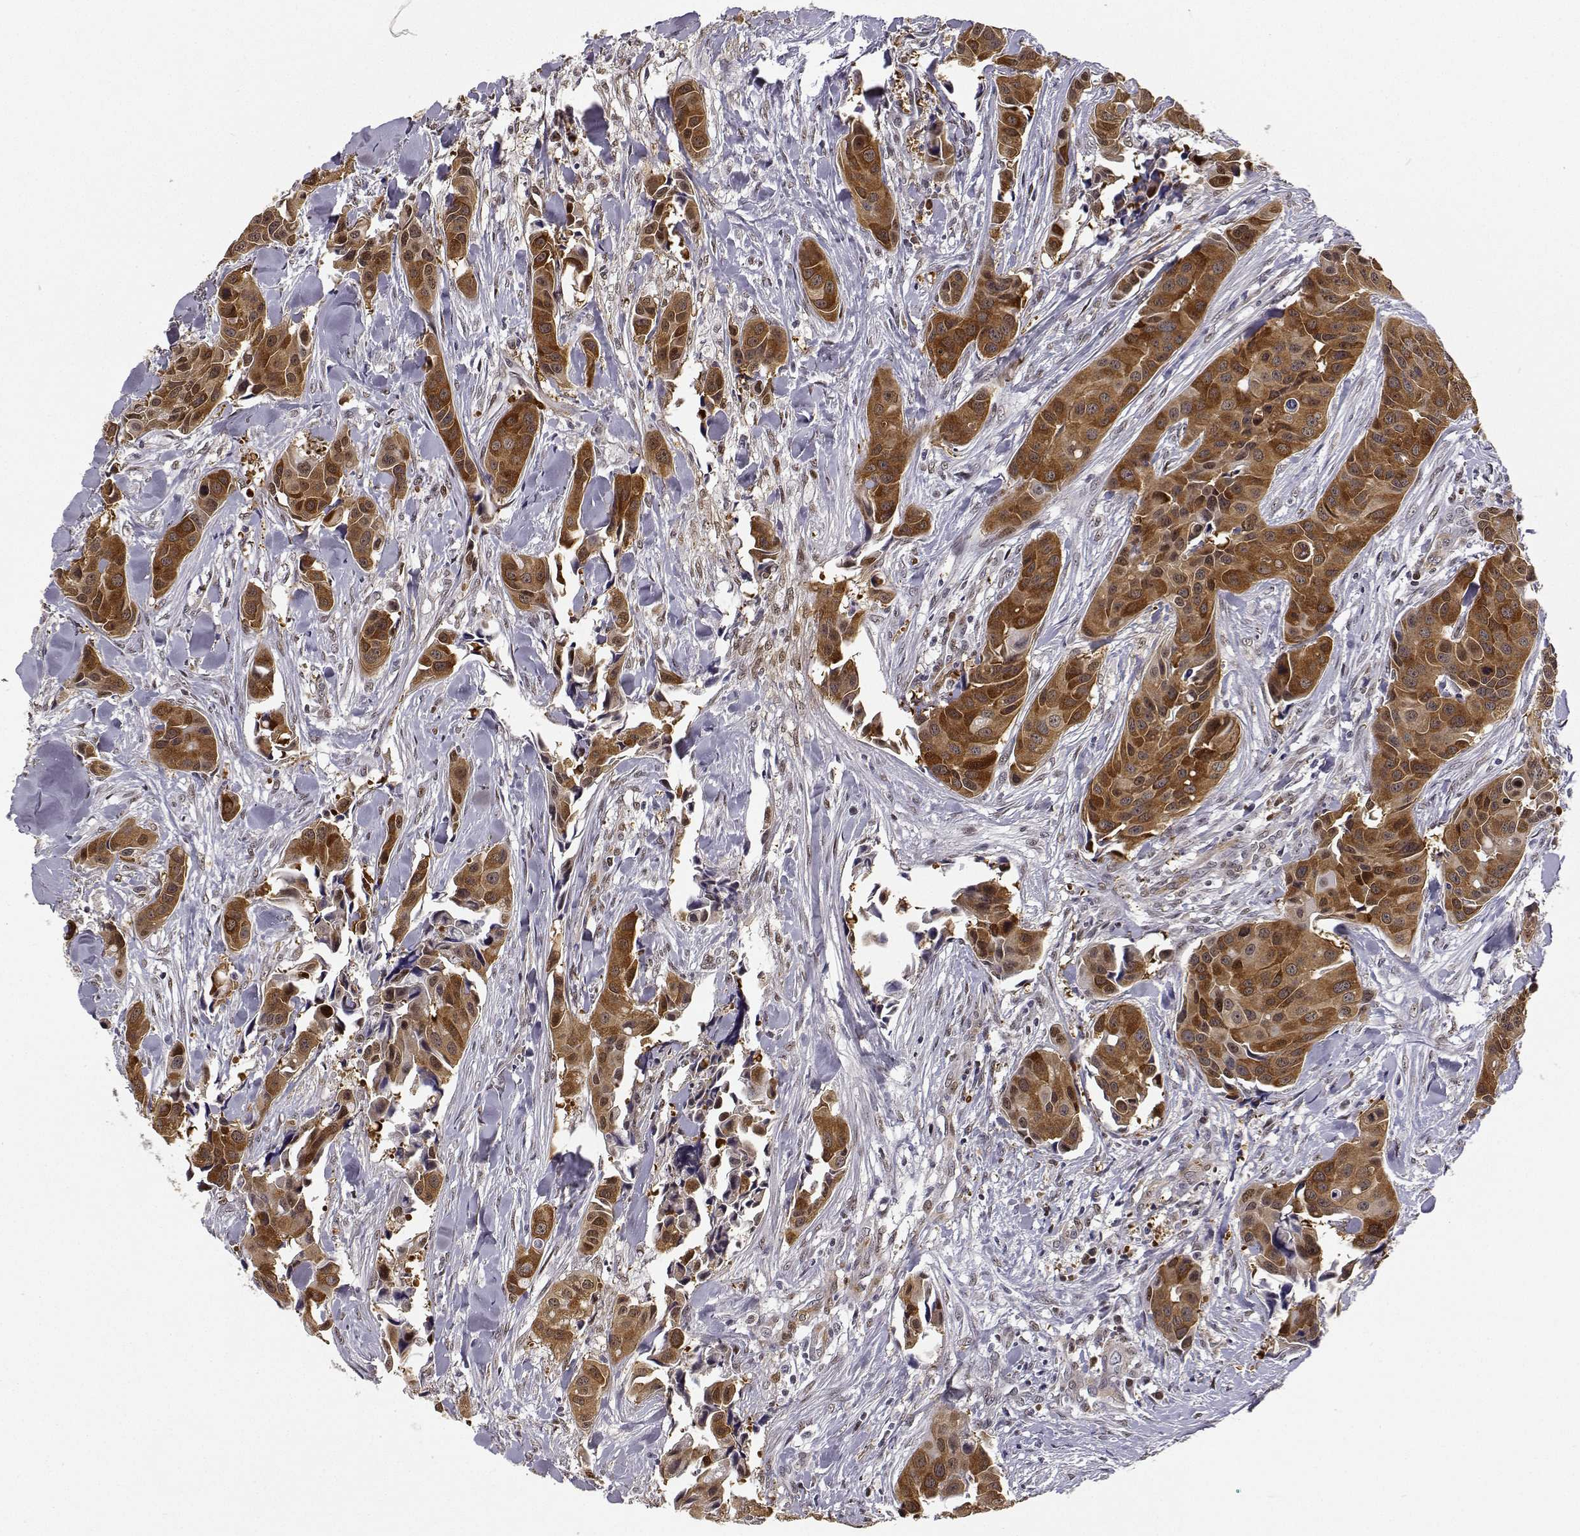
{"staining": {"intensity": "strong", "quantity": ">75%", "location": "cytoplasmic/membranous,nuclear"}, "tissue": "head and neck cancer", "cell_type": "Tumor cells", "image_type": "cancer", "snomed": [{"axis": "morphology", "description": "Adenocarcinoma, NOS"}, {"axis": "topography", "description": "Head-Neck"}], "caption": "An immunohistochemistry (IHC) photomicrograph of tumor tissue is shown. Protein staining in brown labels strong cytoplasmic/membranous and nuclear positivity in adenocarcinoma (head and neck) within tumor cells.", "gene": "PHGDH", "patient": {"sex": "male", "age": 76}}